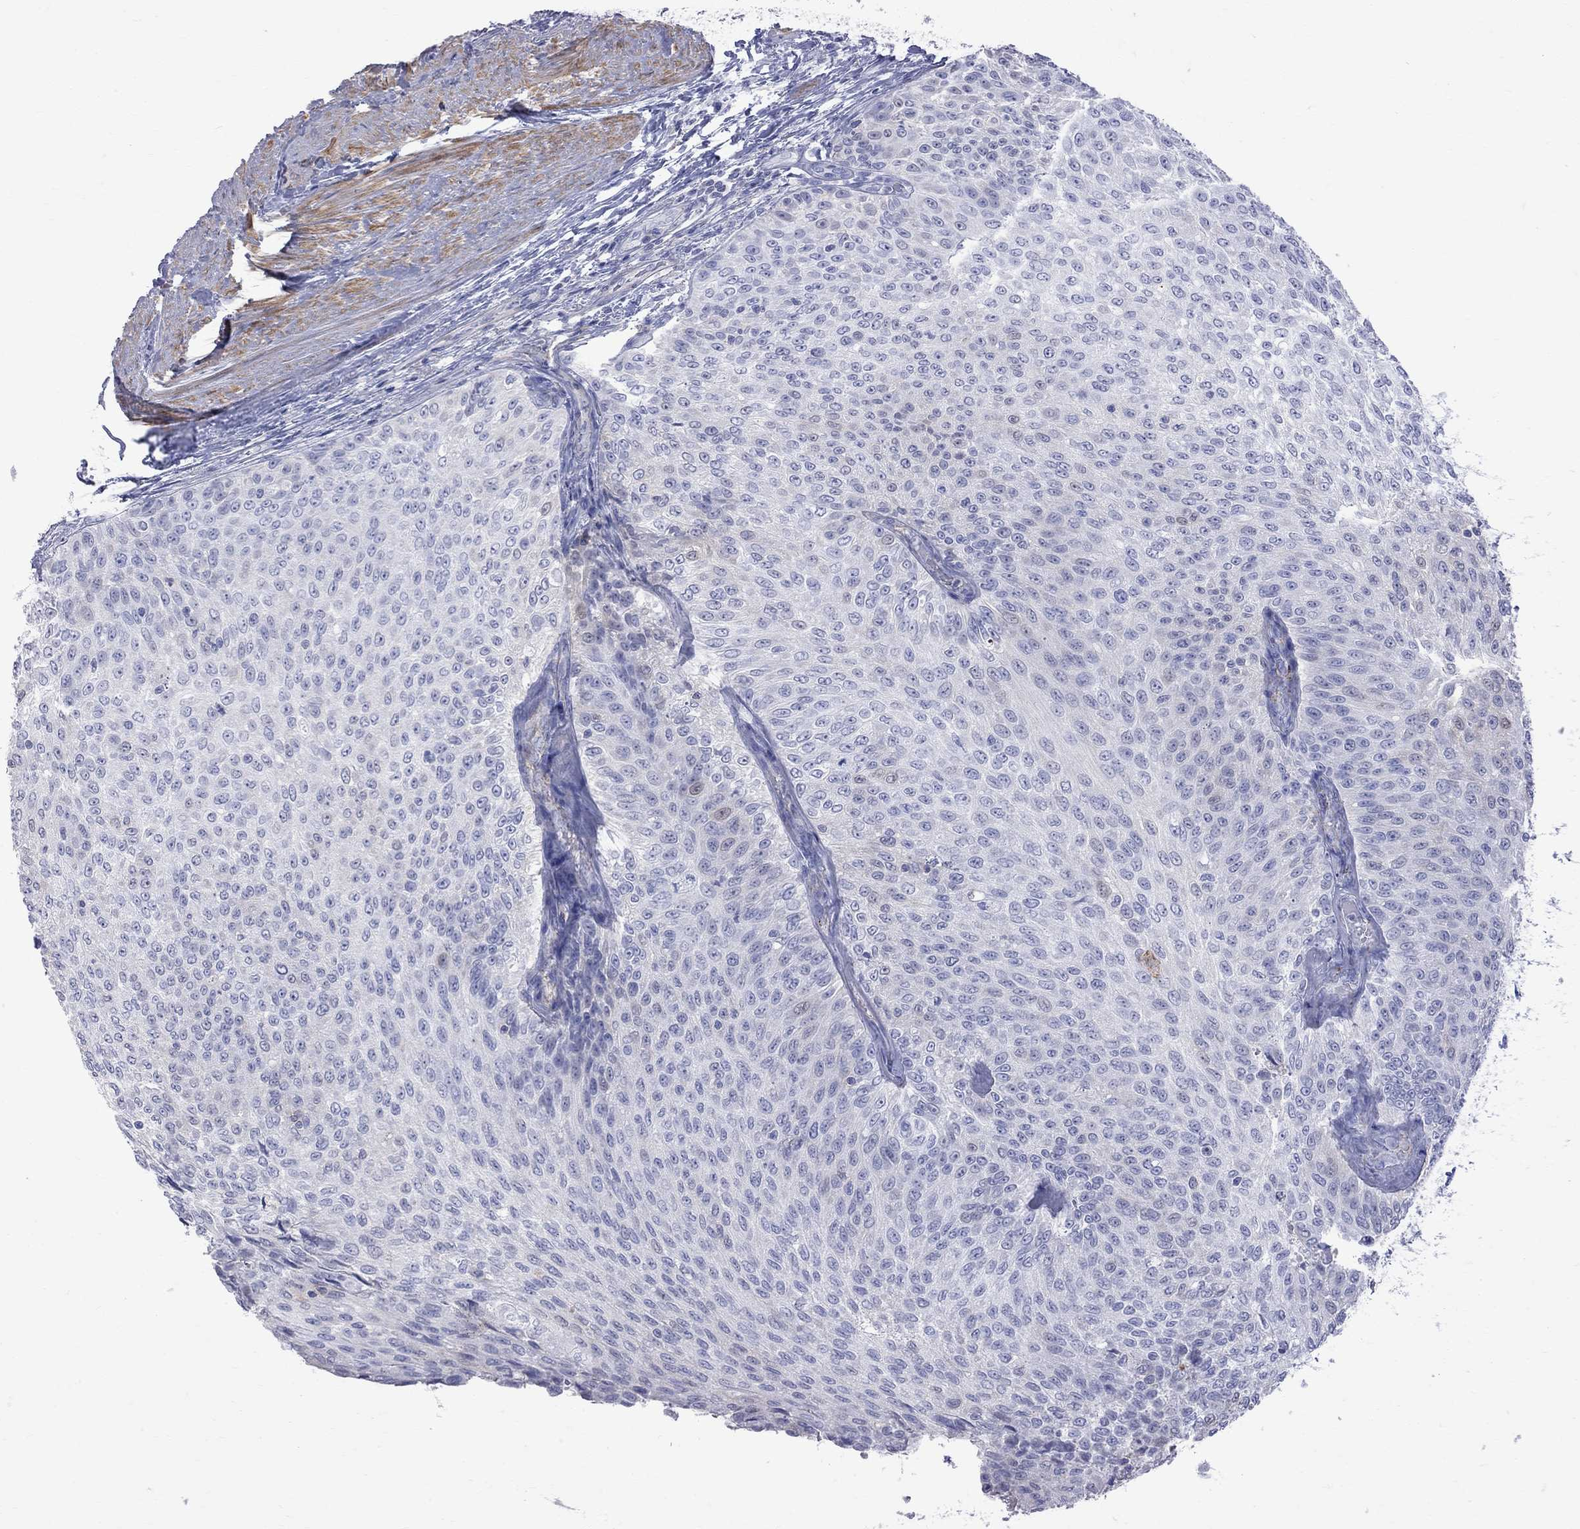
{"staining": {"intensity": "negative", "quantity": "none", "location": "none"}, "tissue": "urothelial cancer", "cell_type": "Tumor cells", "image_type": "cancer", "snomed": [{"axis": "morphology", "description": "Urothelial carcinoma, Low grade"}, {"axis": "topography", "description": "Ureter, NOS"}, {"axis": "topography", "description": "Urinary bladder"}], "caption": "Tumor cells are negative for brown protein staining in low-grade urothelial carcinoma.", "gene": "S100A3", "patient": {"sex": "male", "age": 78}}